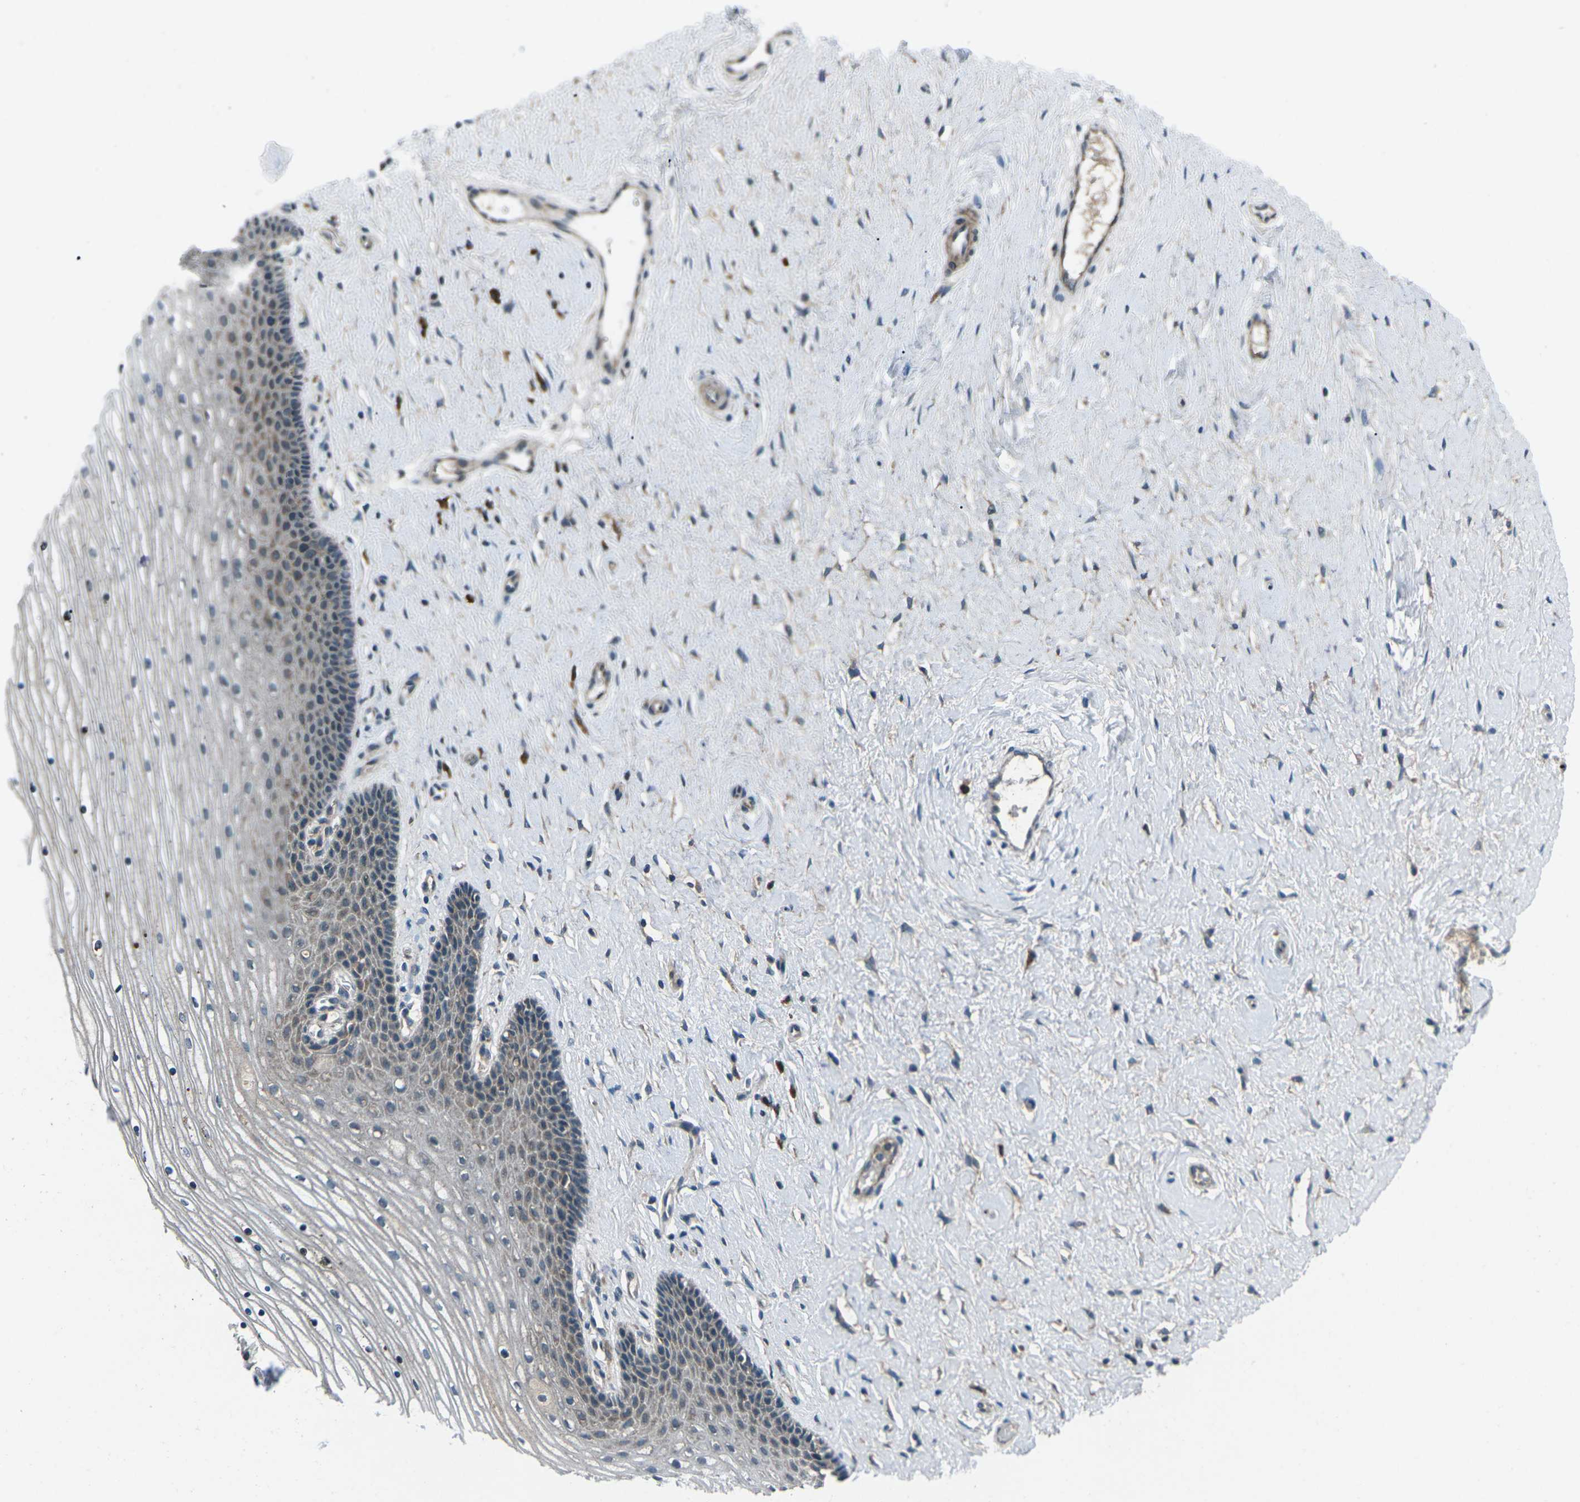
{"staining": {"intensity": "moderate", "quantity": ">75%", "location": "cytoplasmic/membranous"}, "tissue": "cervix", "cell_type": "Glandular cells", "image_type": "normal", "snomed": [{"axis": "morphology", "description": "Normal tissue, NOS"}, {"axis": "topography", "description": "Cervix"}], "caption": "The micrograph exhibits immunohistochemical staining of normal cervix. There is moderate cytoplasmic/membranous expression is seen in about >75% of glandular cells. The staining is performed using DAB (3,3'-diaminobenzidine) brown chromogen to label protein expression. The nuclei are counter-stained blue using hematoxylin.", "gene": "CDK16", "patient": {"sex": "female", "age": 39}}